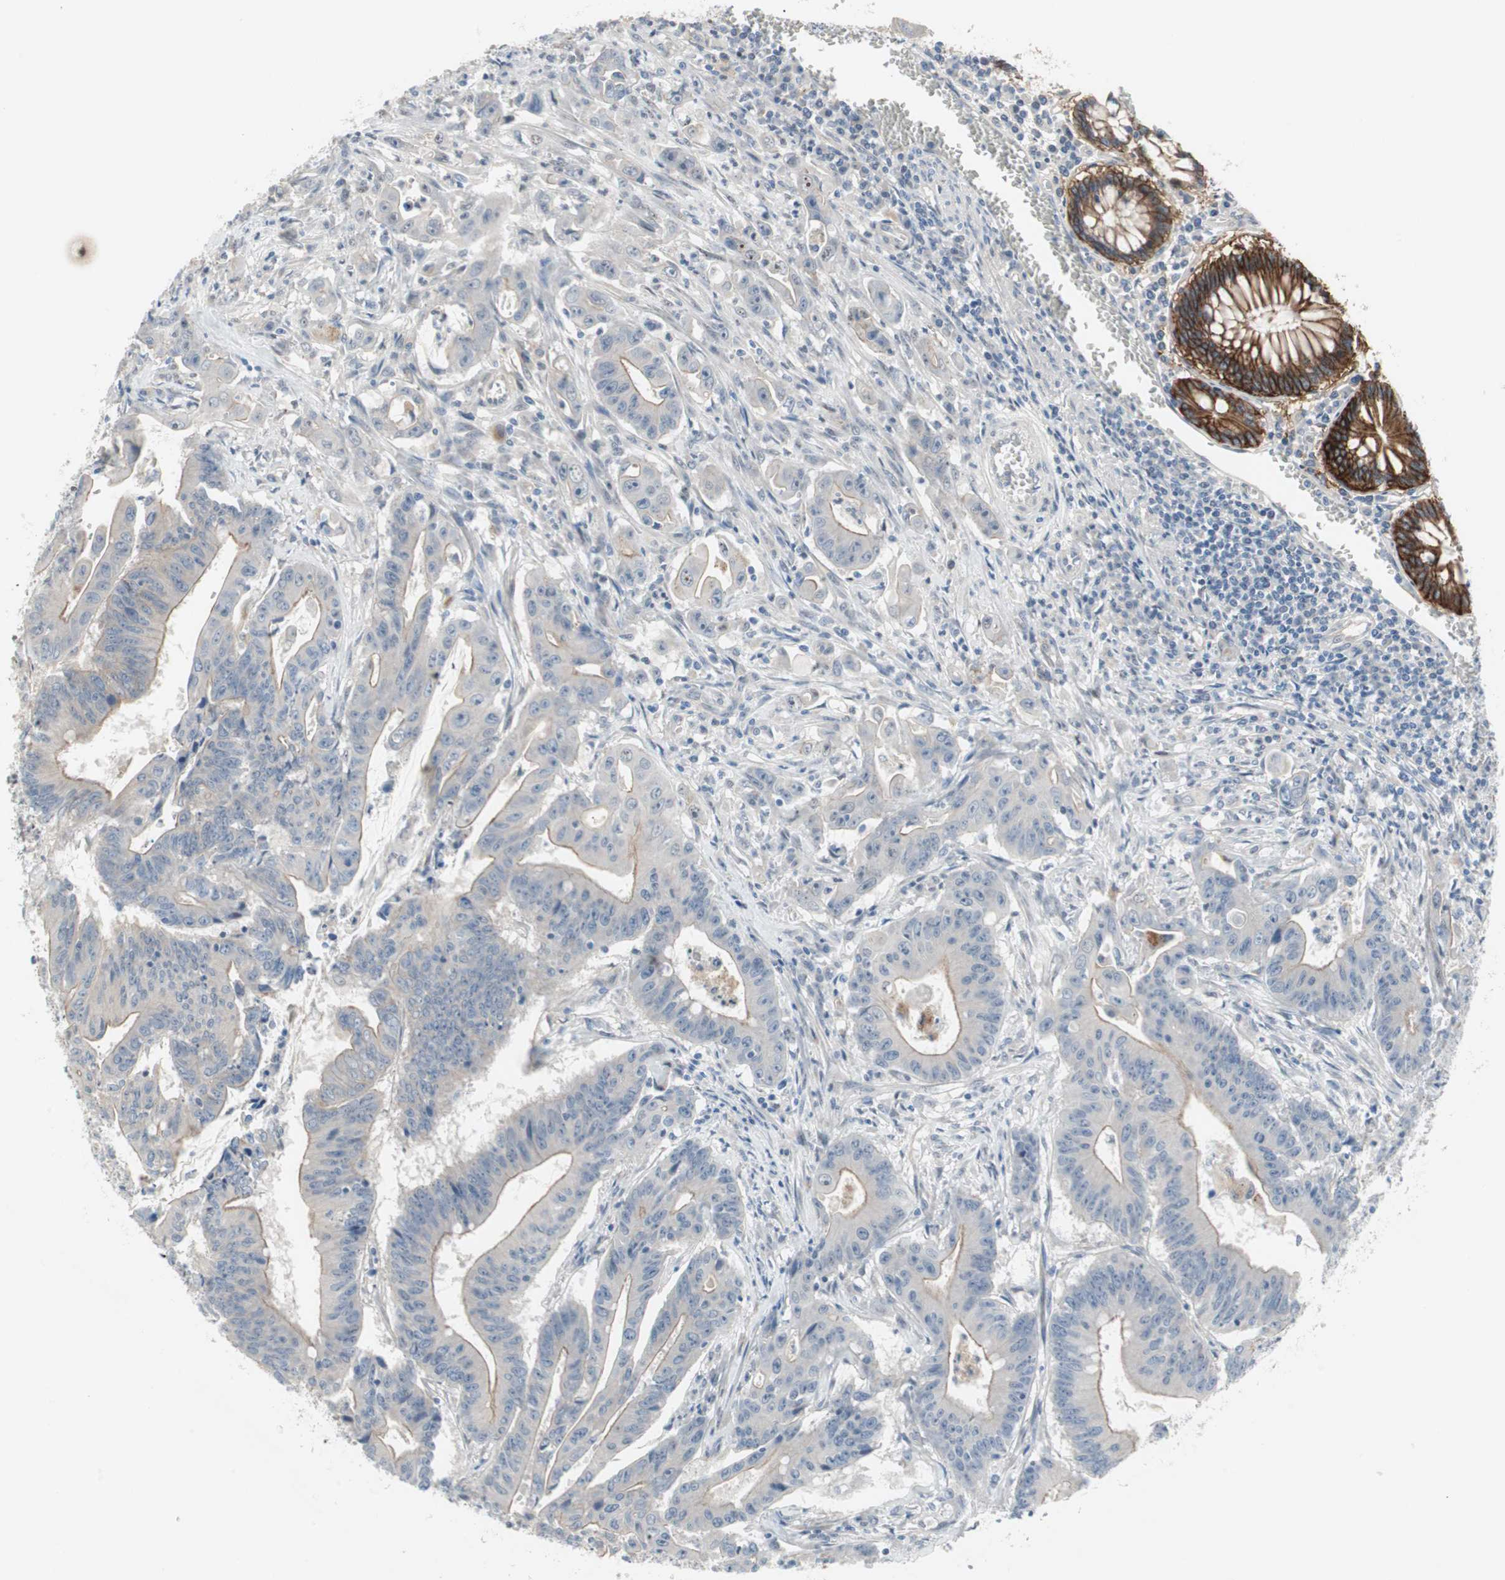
{"staining": {"intensity": "weak", "quantity": "25%-75%", "location": "cytoplasmic/membranous"}, "tissue": "colorectal cancer", "cell_type": "Tumor cells", "image_type": "cancer", "snomed": [{"axis": "morphology", "description": "Adenocarcinoma, NOS"}, {"axis": "topography", "description": "Colon"}], "caption": "Colorectal cancer (adenocarcinoma) tissue reveals weak cytoplasmic/membranous positivity in about 25%-75% of tumor cells, visualized by immunohistochemistry. The protein of interest is shown in brown color, while the nuclei are stained blue.", "gene": "CAND2", "patient": {"sex": "male", "age": 45}}